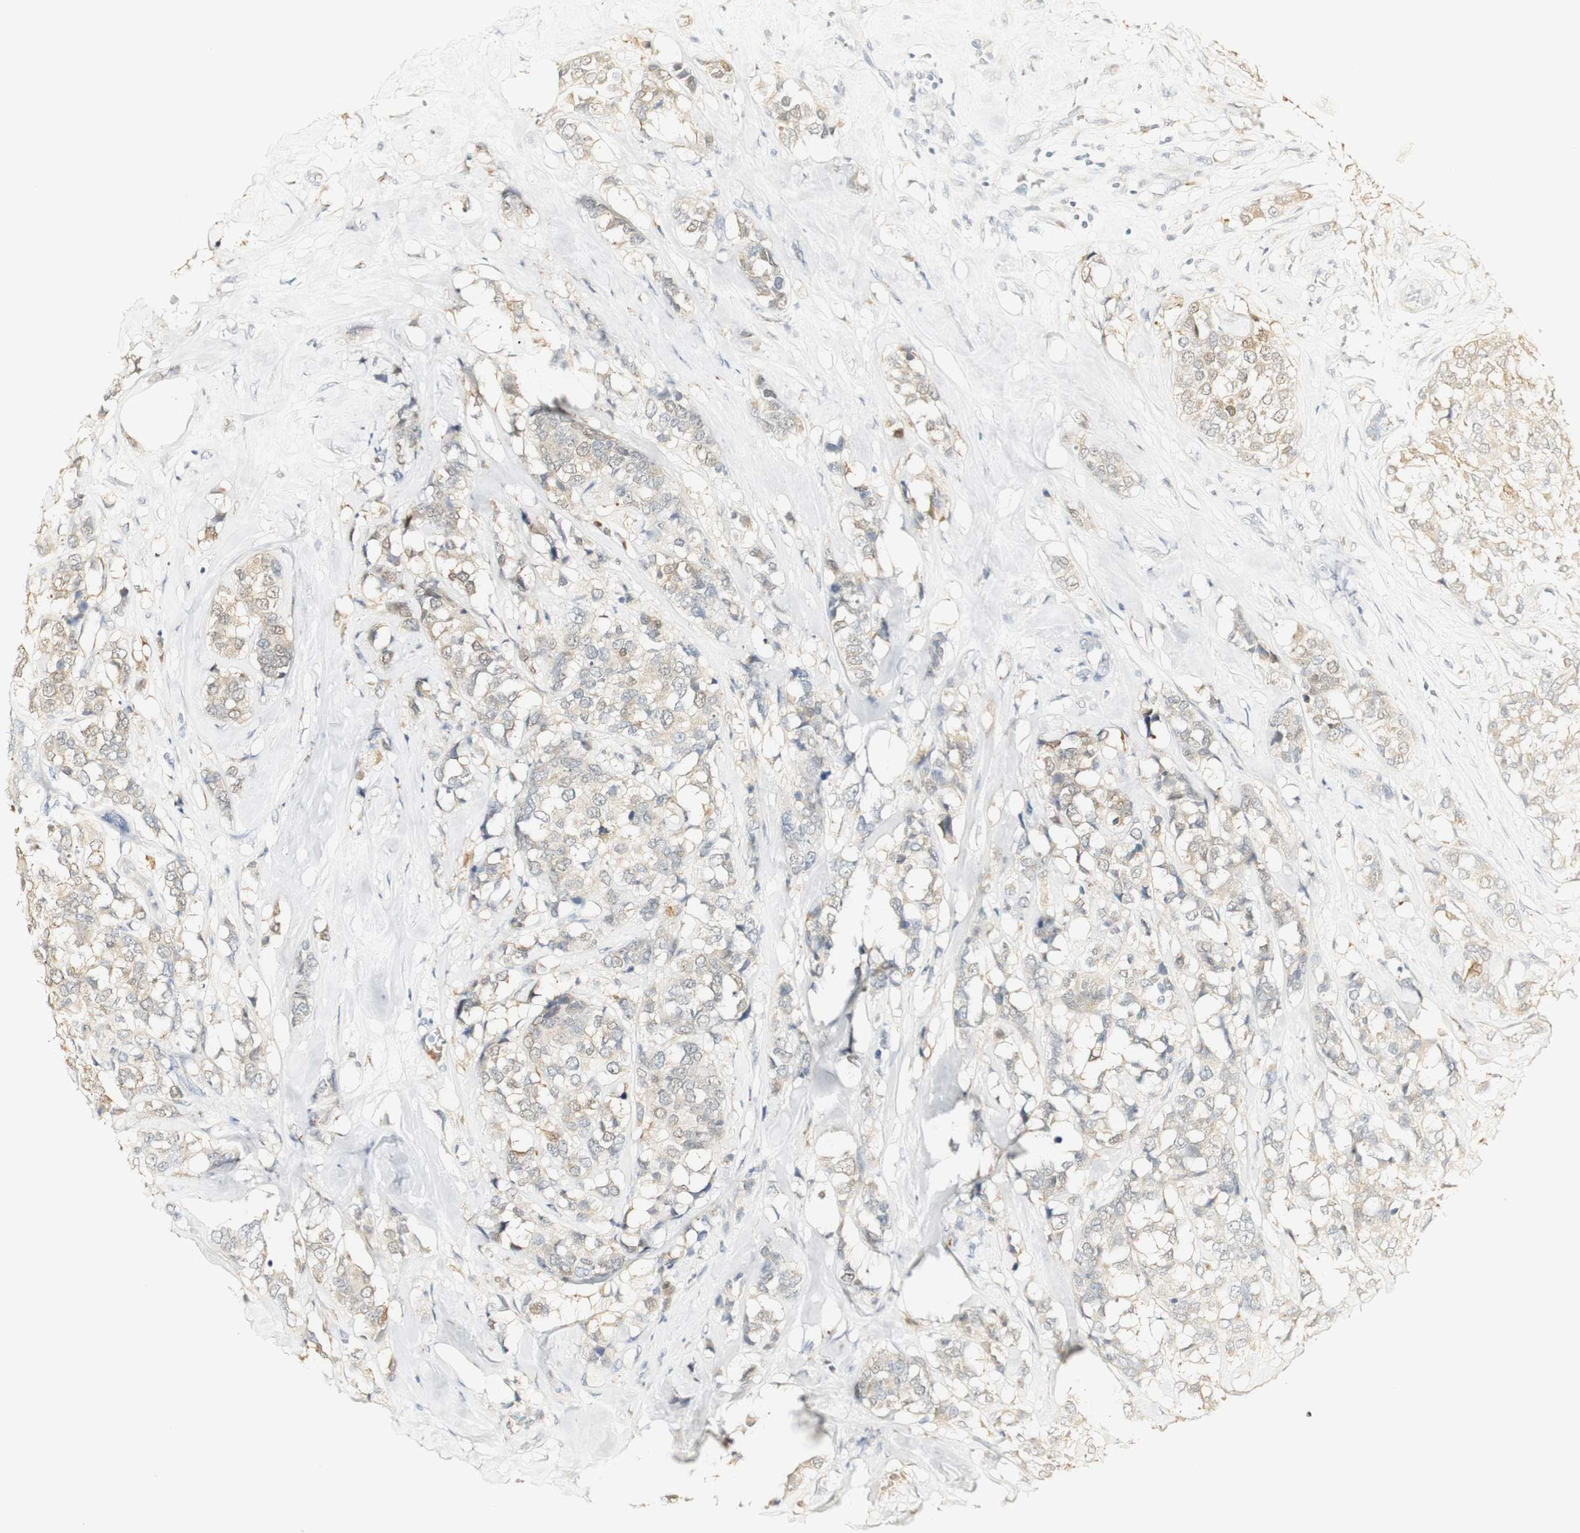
{"staining": {"intensity": "weak", "quantity": "<25%", "location": "cytoplasmic/membranous"}, "tissue": "breast cancer", "cell_type": "Tumor cells", "image_type": "cancer", "snomed": [{"axis": "morphology", "description": "Lobular carcinoma"}, {"axis": "topography", "description": "Breast"}], "caption": "IHC histopathology image of neoplastic tissue: lobular carcinoma (breast) stained with DAB reveals no significant protein staining in tumor cells.", "gene": "SYT7", "patient": {"sex": "female", "age": 59}}